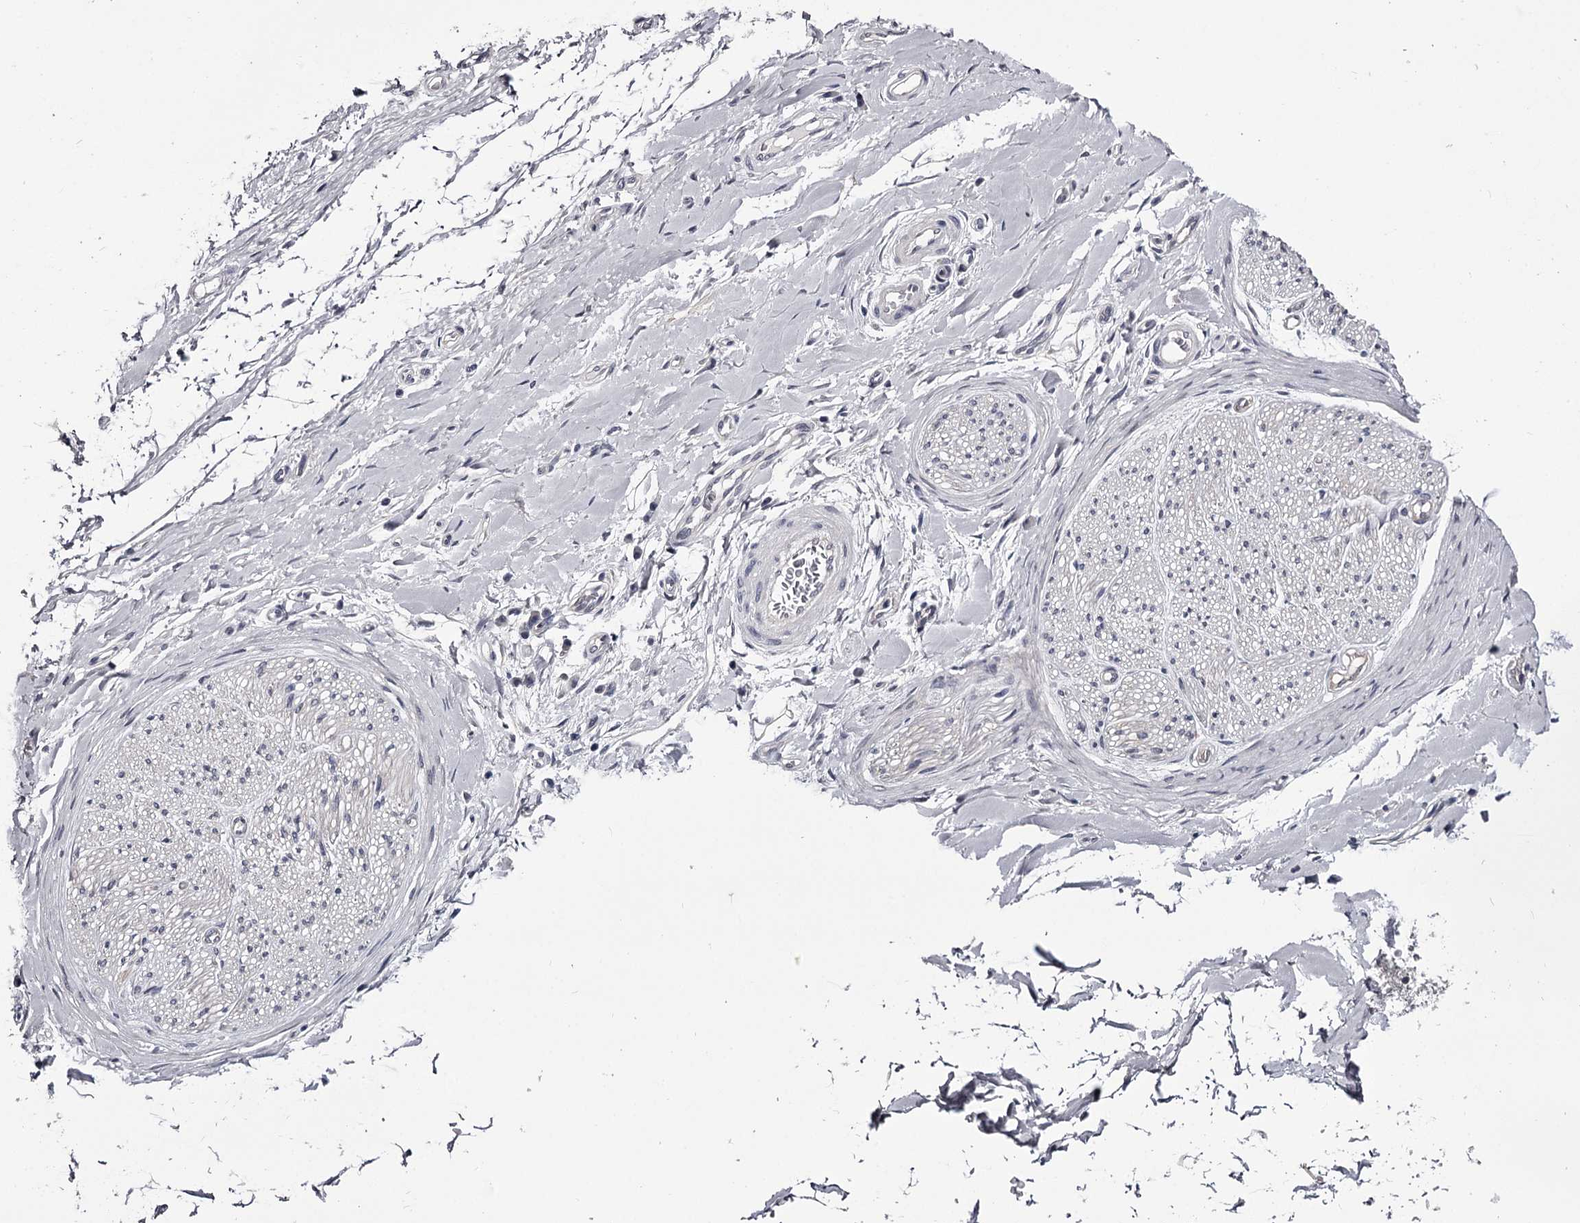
{"staining": {"intensity": "negative", "quantity": "none", "location": "none"}, "tissue": "adipose tissue", "cell_type": "Adipocytes", "image_type": "normal", "snomed": [{"axis": "morphology", "description": "Normal tissue, NOS"}, {"axis": "morphology", "description": "Adenocarcinoma, NOS"}, {"axis": "topography", "description": "Stomach, upper"}, {"axis": "topography", "description": "Peripheral nerve tissue"}], "caption": "A histopathology image of adipose tissue stained for a protein displays no brown staining in adipocytes. The staining was performed using DAB (3,3'-diaminobenzidine) to visualize the protein expression in brown, while the nuclei were stained in blue with hematoxylin (Magnification: 20x).", "gene": "OVOL2", "patient": {"sex": "male", "age": 62}}